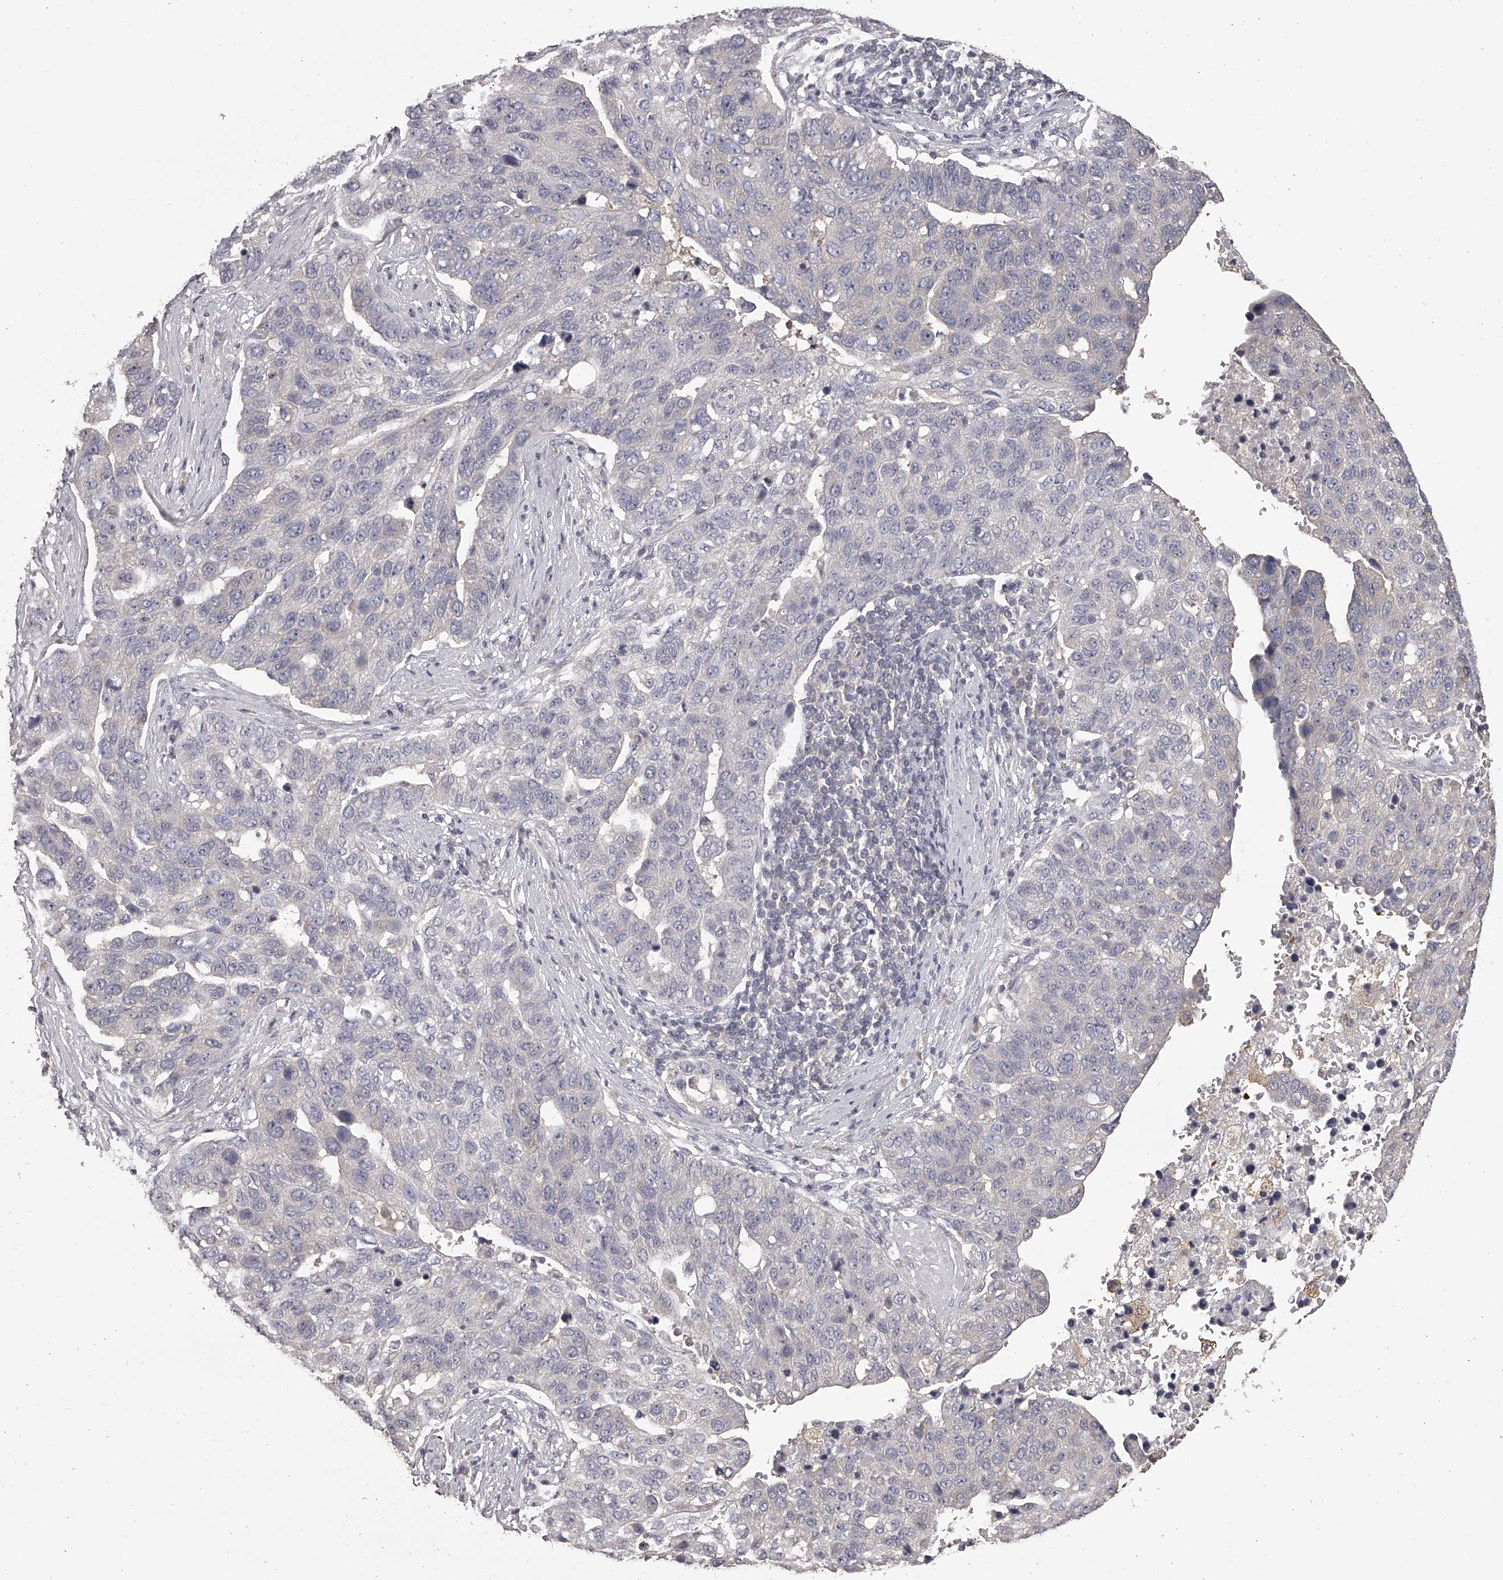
{"staining": {"intensity": "negative", "quantity": "none", "location": "none"}, "tissue": "pancreatic cancer", "cell_type": "Tumor cells", "image_type": "cancer", "snomed": [{"axis": "morphology", "description": "Adenocarcinoma, NOS"}, {"axis": "topography", "description": "Pancreas"}], "caption": "Immunohistochemistry of human pancreatic cancer demonstrates no positivity in tumor cells.", "gene": "TNN", "patient": {"sex": "female", "age": 61}}